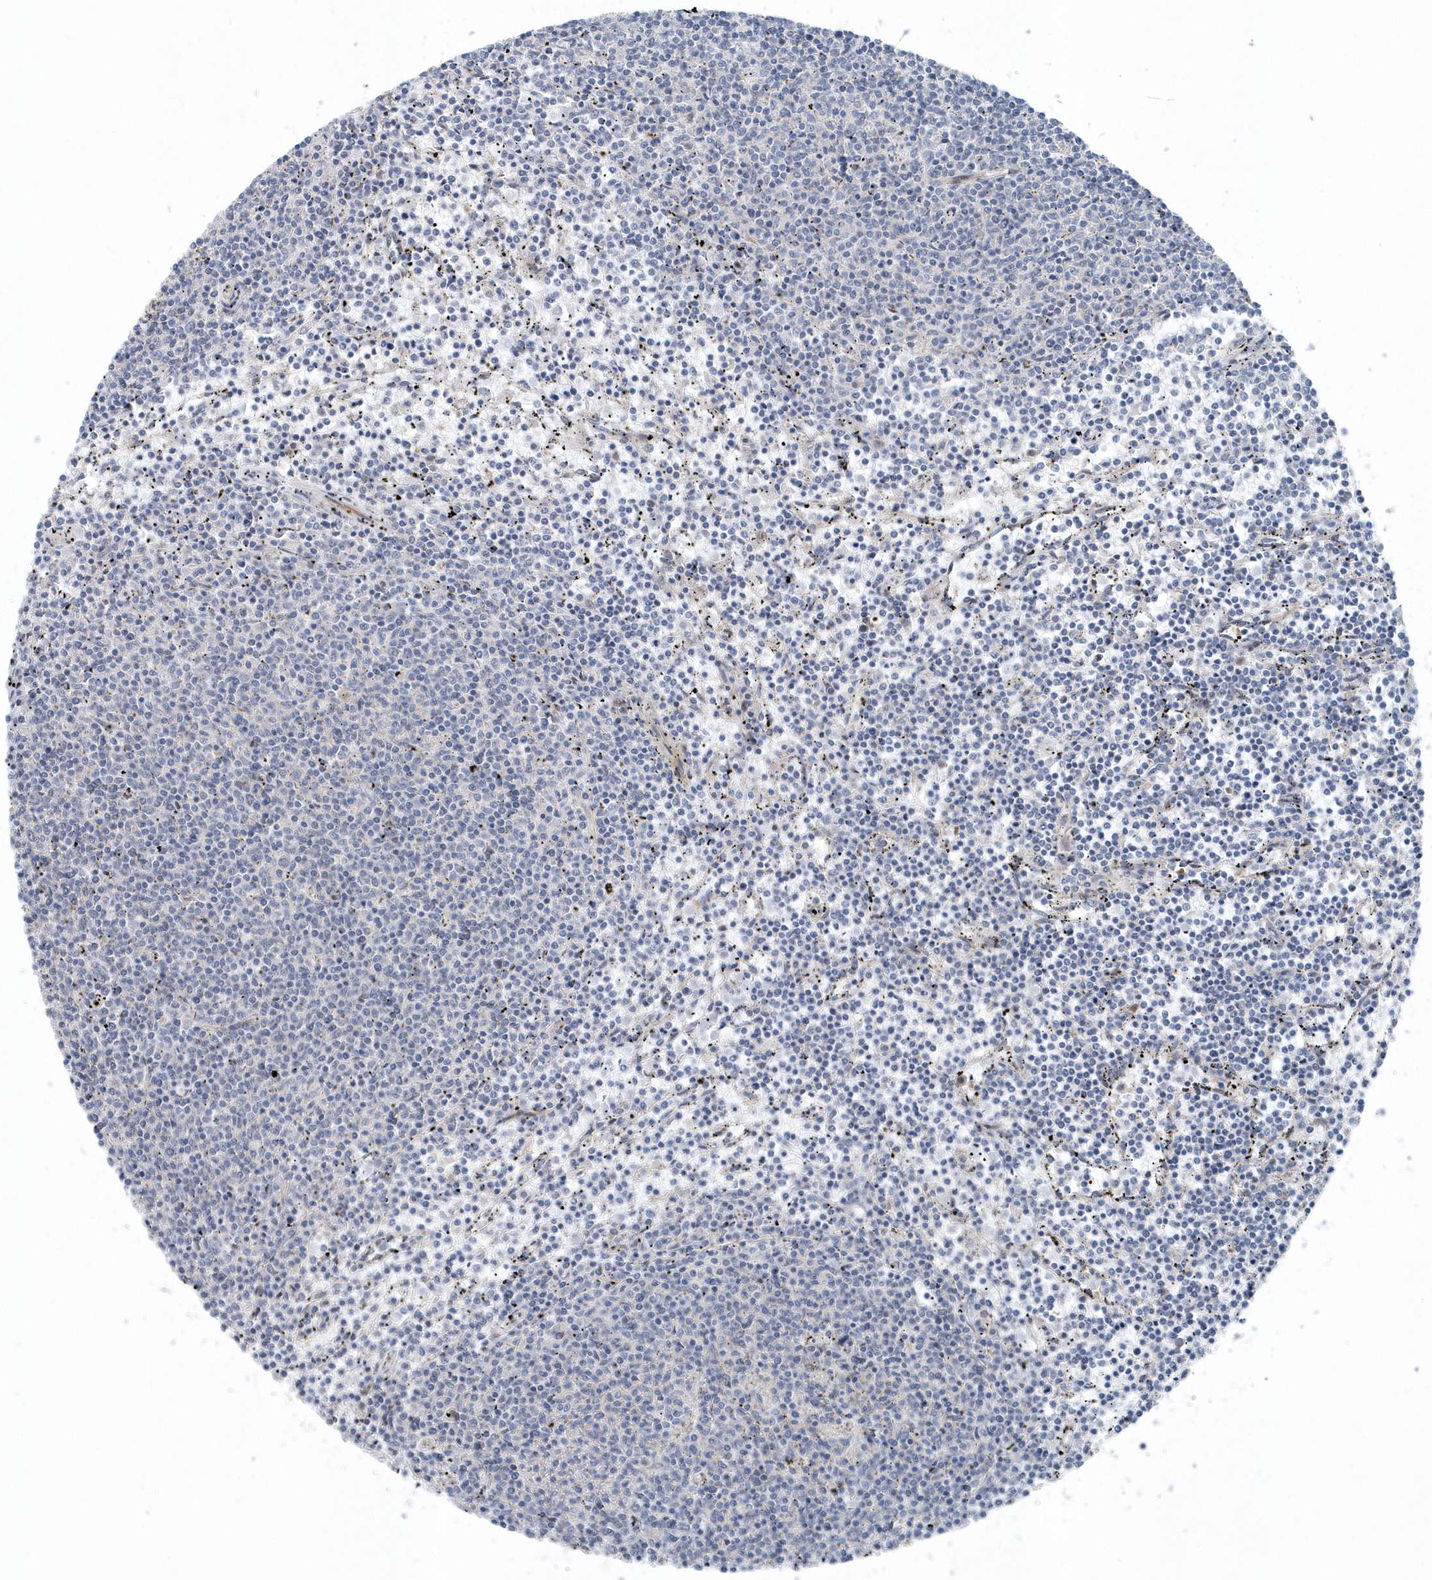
{"staining": {"intensity": "negative", "quantity": "none", "location": "none"}, "tissue": "lymphoma", "cell_type": "Tumor cells", "image_type": "cancer", "snomed": [{"axis": "morphology", "description": "Malignant lymphoma, non-Hodgkin's type, Low grade"}, {"axis": "topography", "description": "Spleen"}], "caption": "Histopathology image shows no significant protein staining in tumor cells of malignant lymphoma, non-Hodgkin's type (low-grade).", "gene": "MCC", "patient": {"sex": "female", "age": 50}}